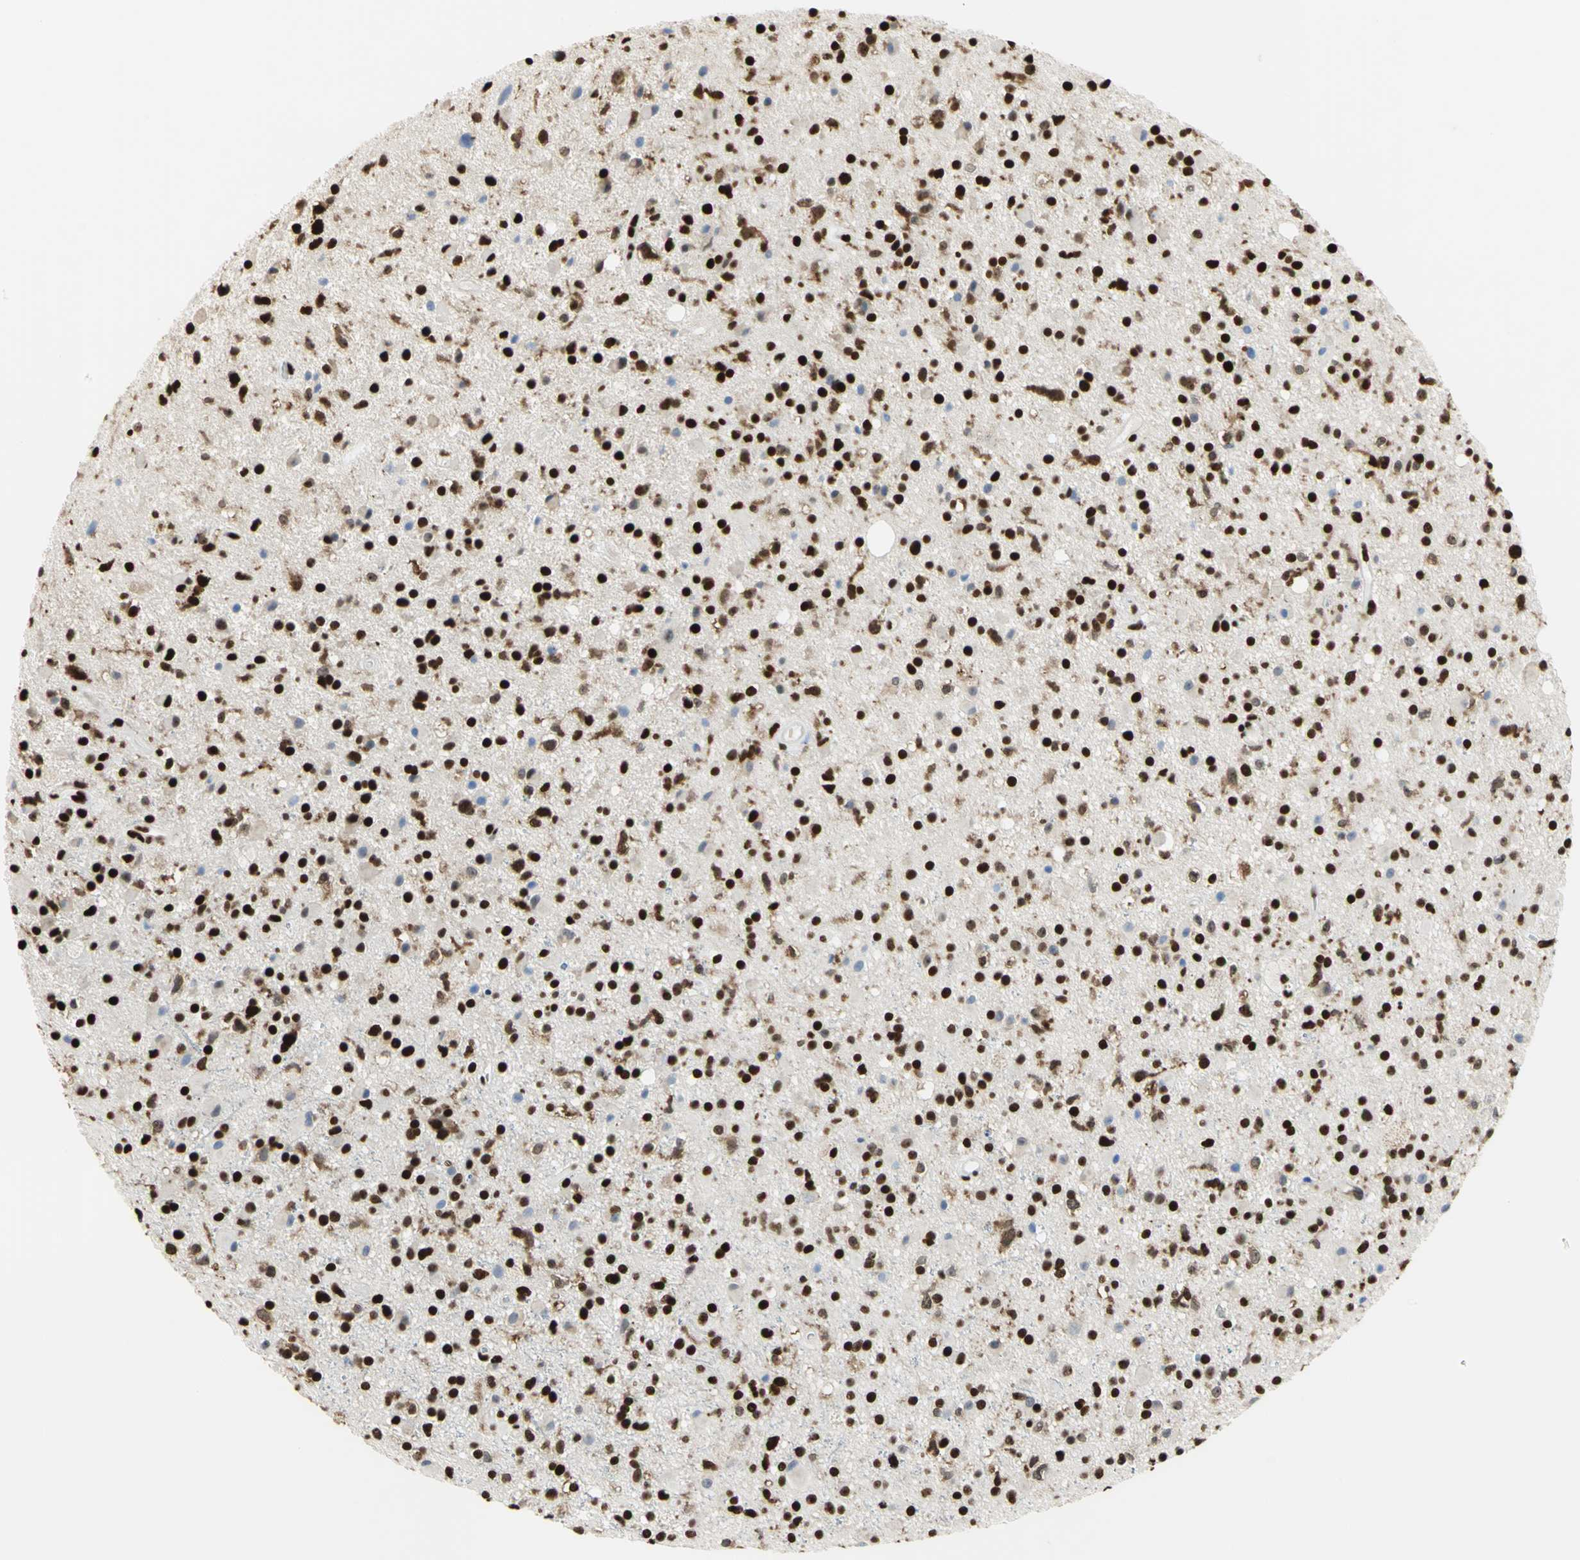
{"staining": {"intensity": "strong", "quantity": ">75%", "location": "nuclear"}, "tissue": "glioma", "cell_type": "Tumor cells", "image_type": "cancer", "snomed": [{"axis": "morphology", "description": "Glioma, malignant, High grade"}, {"axis": "topography", "description": "Brain"}], "caption": "IHC staining of glioma, which shows high levels of strong nuclear expression in about >75% of tumor cells indicating strong nuclear protein staining. The staining was performed using DAB (3,3'-diaminobenzidine) (brown) for protein detection and nuclei were counterstained in hematoxylin (blue).", "gene": "HMGB1", "patient": {"sex": "male", "age": 33}}